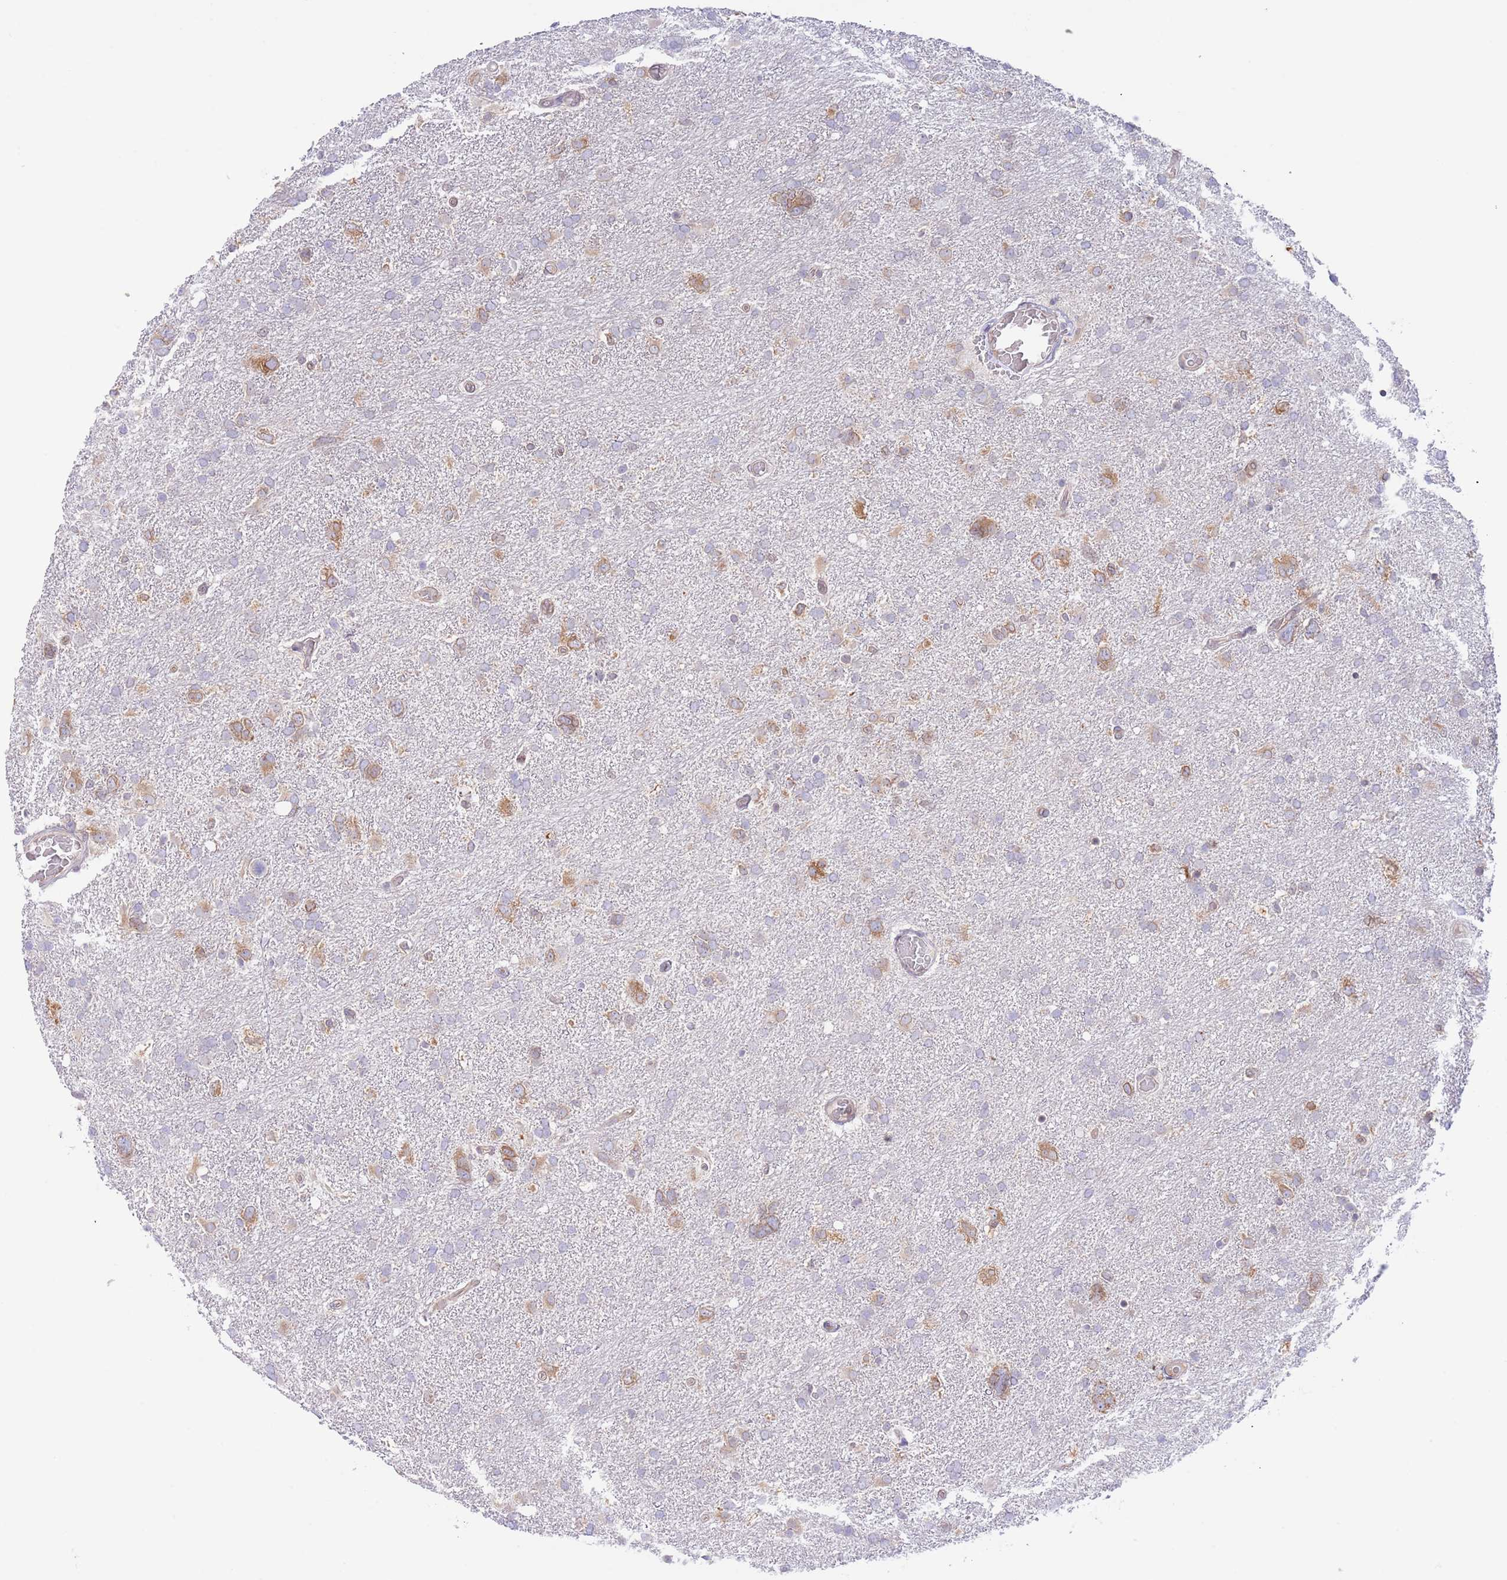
{"staining": {"intensity": "moderate", "quantity": "<25%", "location": "cytoplasmic/membranous"}, "tissue": "glioma", "cell_type": "Tumor cells", "image_type": "cancer", "snomed": [{"axis": "morphology", "description": "Glioma, malignant, High grade"}, {"axis": "topography", "description": "Brain"}], "caption": "A high-resolution histopathology image shows immunohistochemistry (IHC) staining of malignant glioma (high-grade), which displays moderate cytoplasmic/membranous expression in about <25% of tumor cells.", "gene": "EBPL", "patient": {"sex": "male", "age": 61}}